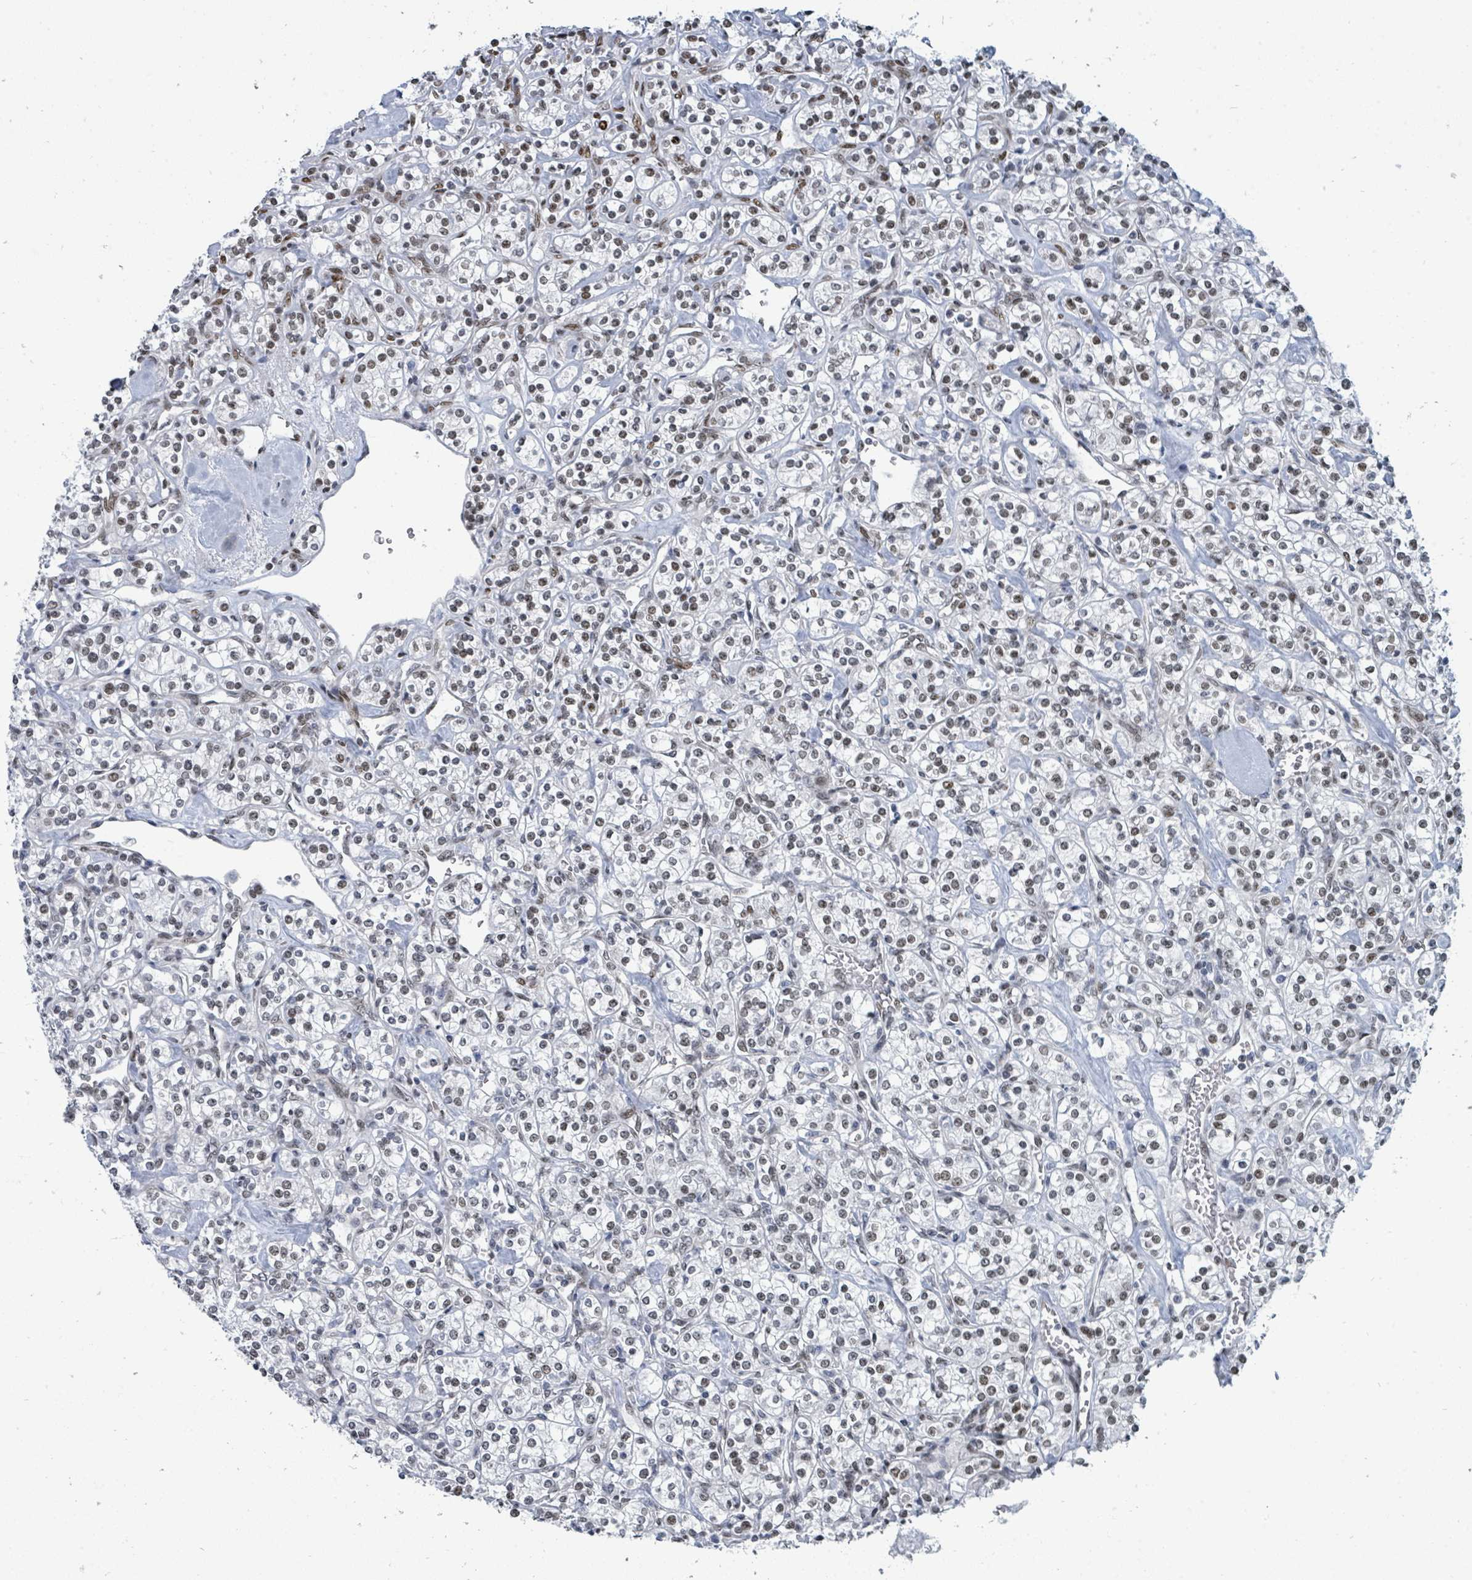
{"staining": {"intensity": "moderate", "quantity": "25%-75%", "location": "nuclear"}, "tissue": "renal cancer", "cell_type": "Tumor cells", "image_type": "cancer", "snomed": [{"axis": "morphology", "description": "Adenocarcinoma, NOS"}, {"axis": "topography", "description": "Kidney"}], "caption": "Immunohistochemical staining of human renal cancer exhibits medium levels of moderate nuclear protein expression in about 25%-75% of tumor cells.", "gene": "SUMO4", "patient": {"sex": "male", "age": 77}}